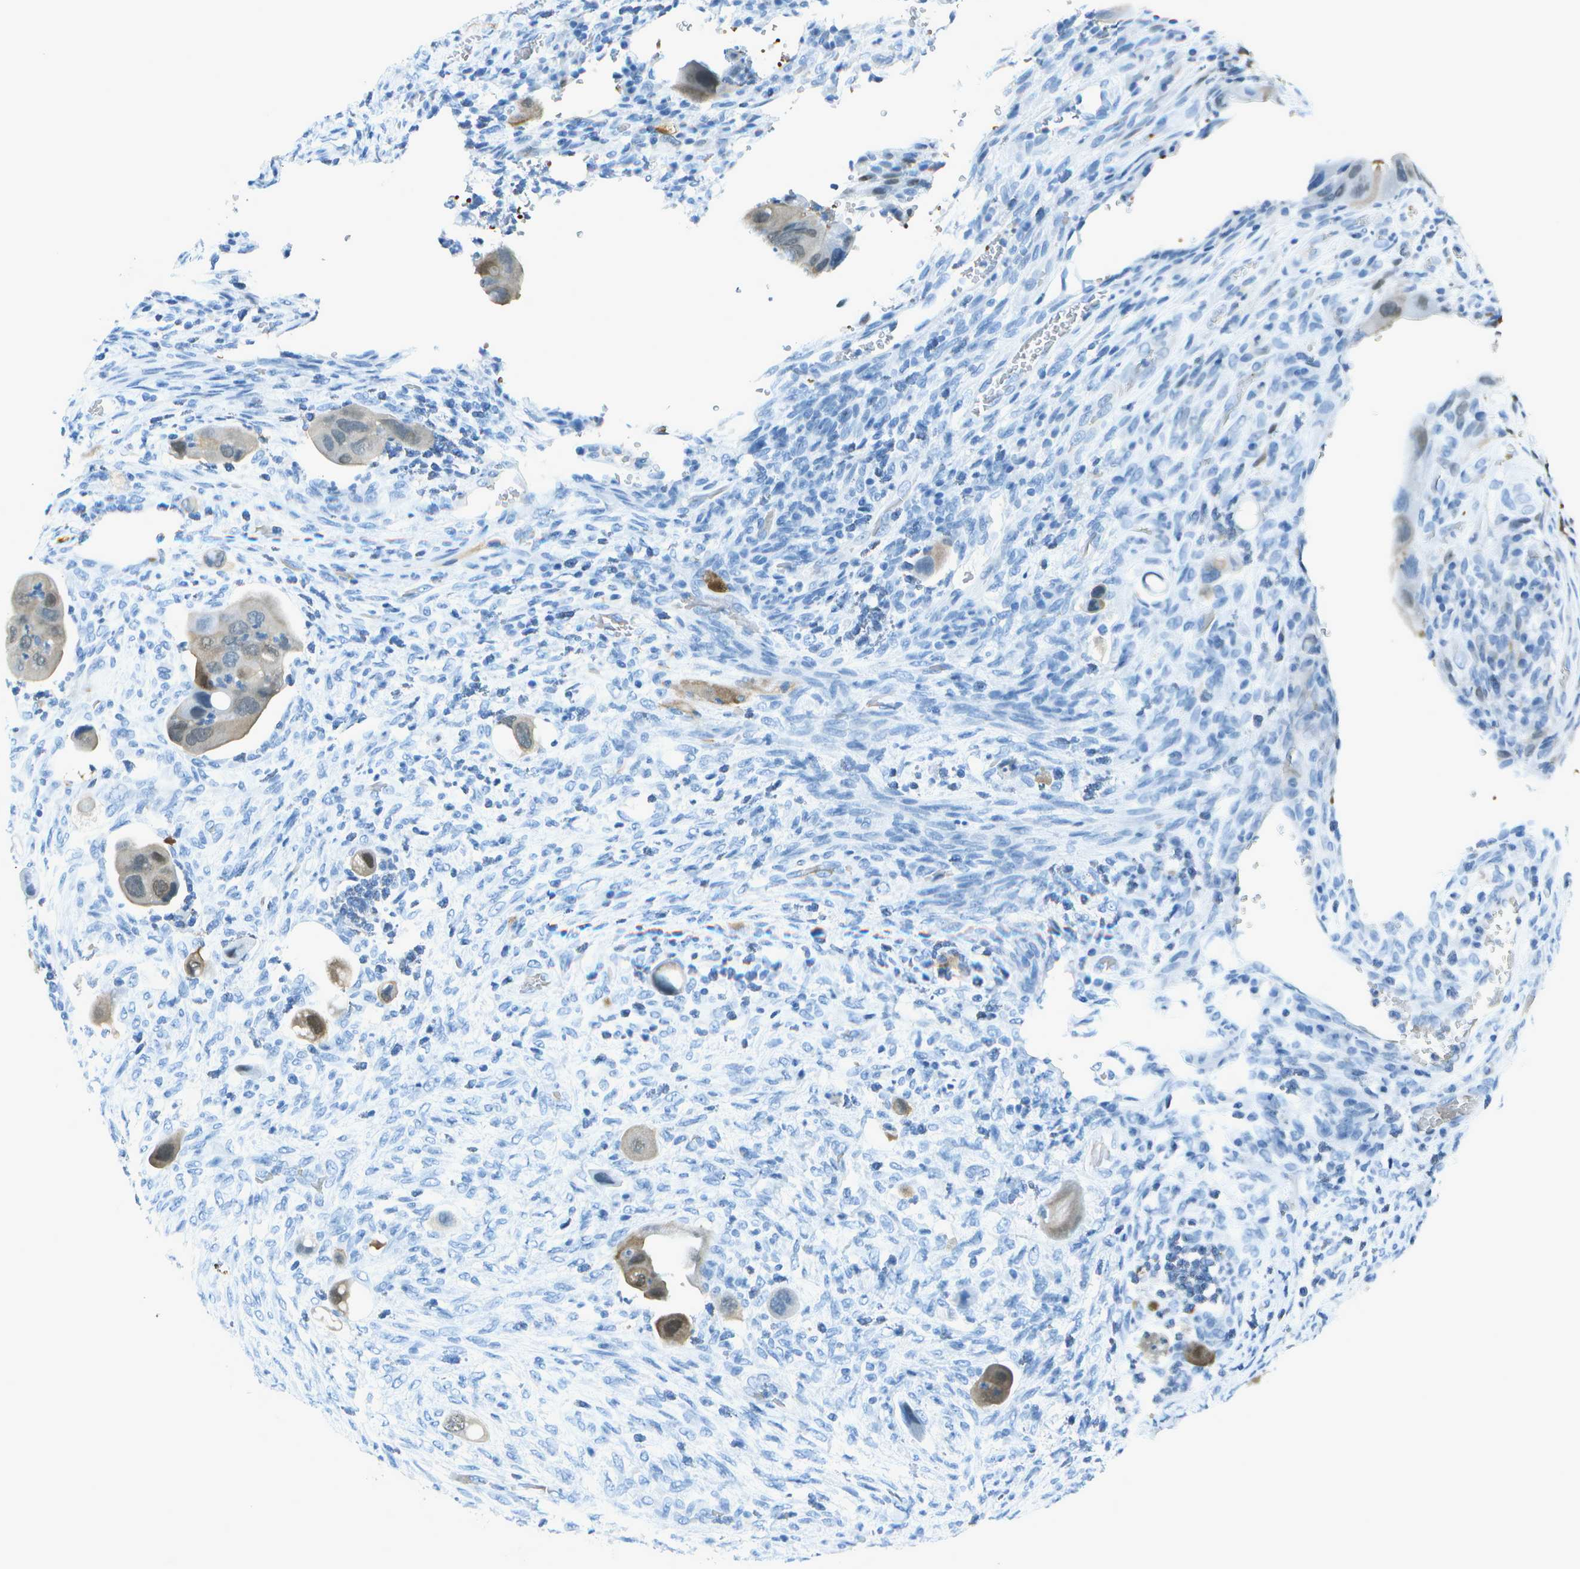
{"staining": {"intensity": "weak", "quantity": "25%-75%", "location": "cytoplasmic/membranous,nuclear"}, "tissue": "colorectal cancer", "cell_type": "Tumor cells", "image_type": "cancer", "snomed": [{"axis": "morphology", "description": "Adenocarcinoma, NOS"}, {"axis": "topography", "description": "Rectum"}], "caption": "Immunohistochemical staining of human adenocarcinoma (colorectal) exhibits low levels of weak cytoplasmic/membranous and nuclear protein staining in about 25%-75% of tumor cells.", "gene": "ASL", "patient": {"sex": "female", "age": 57}}